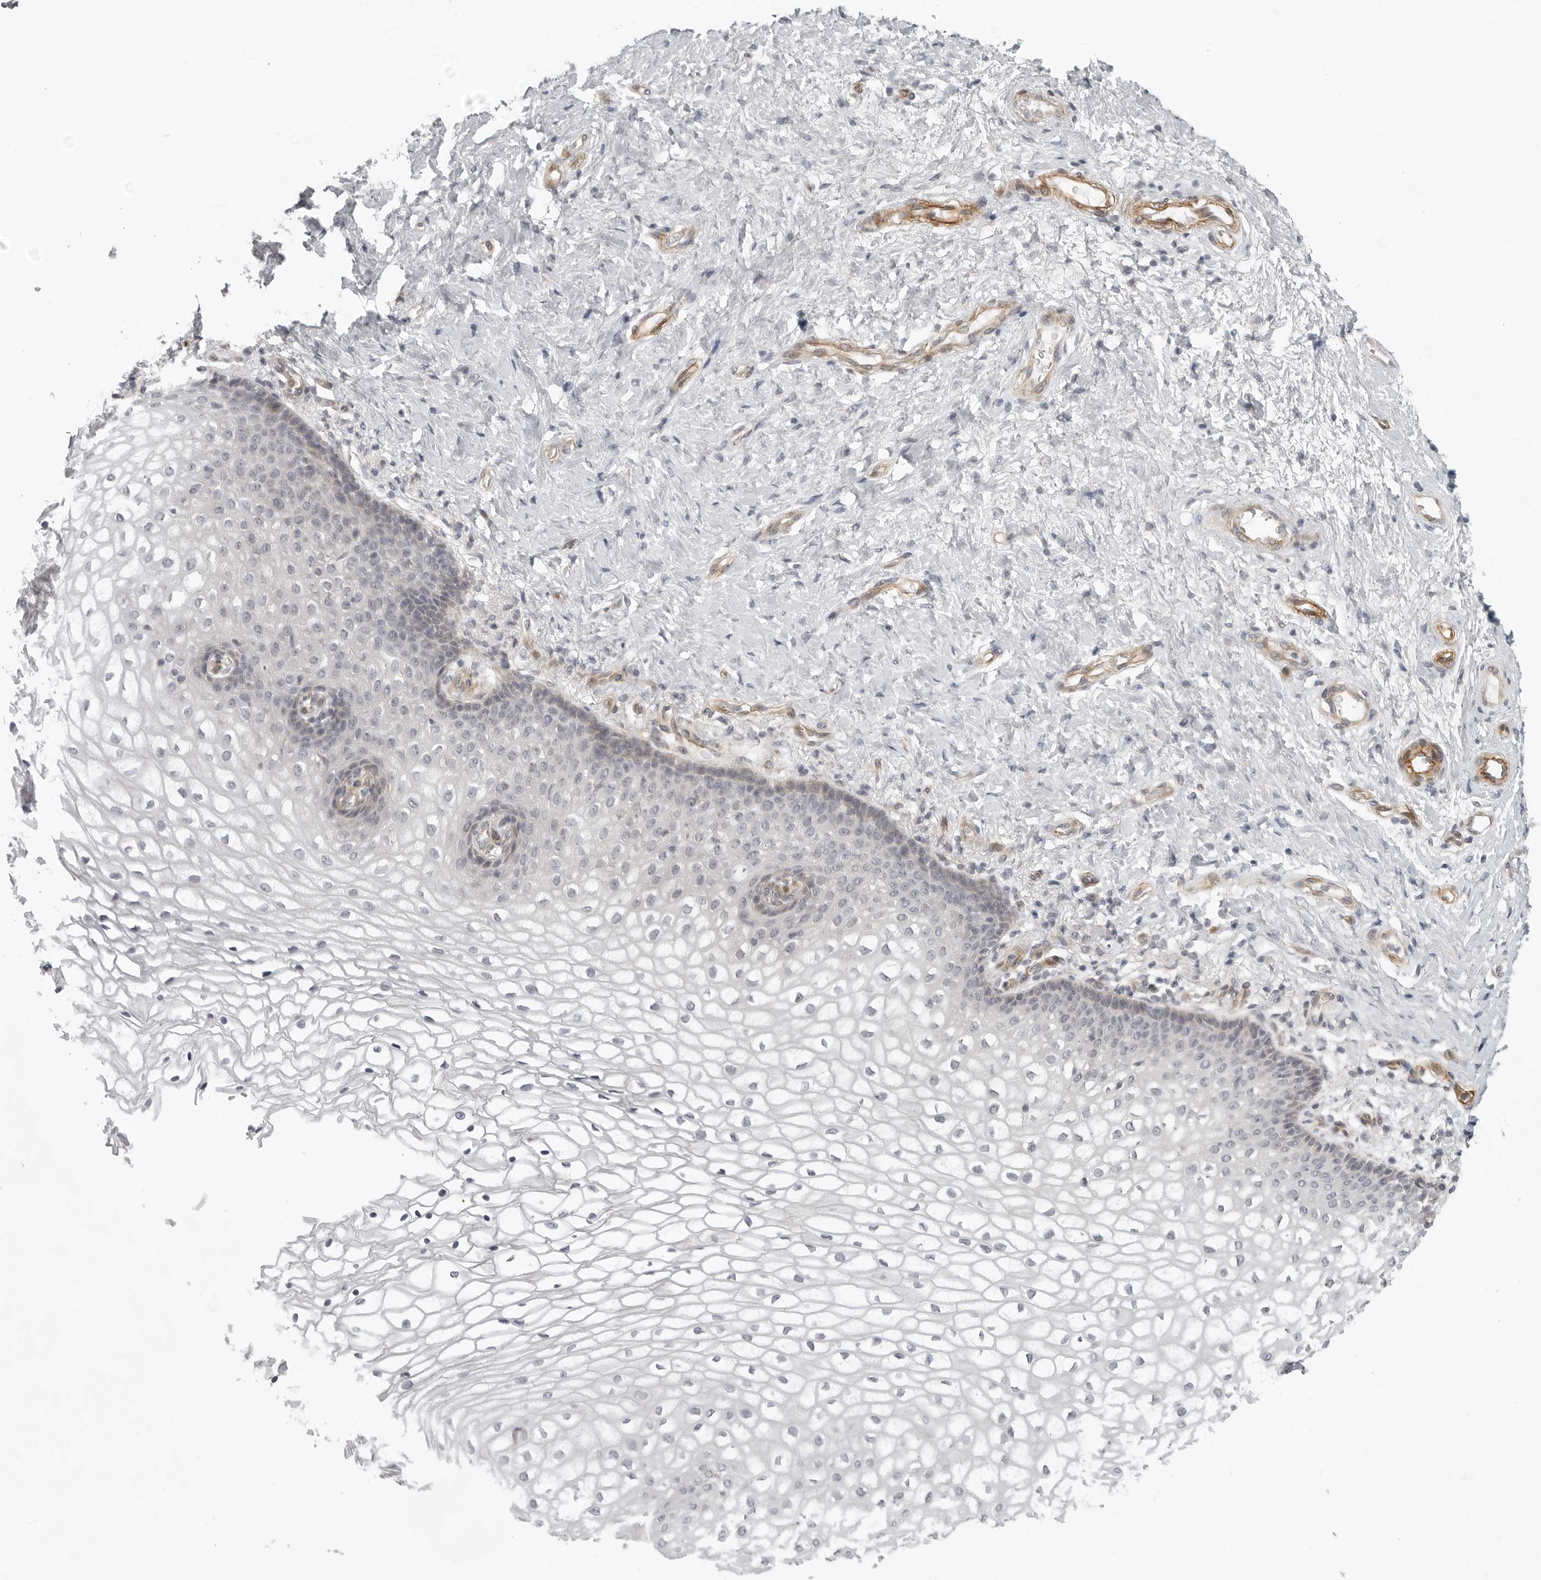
{"staining": {"intensity": "negative", "quantity": "none", "location": "none"}, "tissue": "vagina", "cell_type": "Squamous epithelial cells", "image_type": "normal", "snomed": [{"axis": "morphology", "description": "Normal tissue, NOS"}, {"axis": "topography", "description": "Vagina"}], "caption": "This is an immunohistochemistry photomicrograph of normal human vagina. There is no staining in squamous epithelial cells.", "gene": "TUT4", "patient": {"sex": "female", "age": 60}}